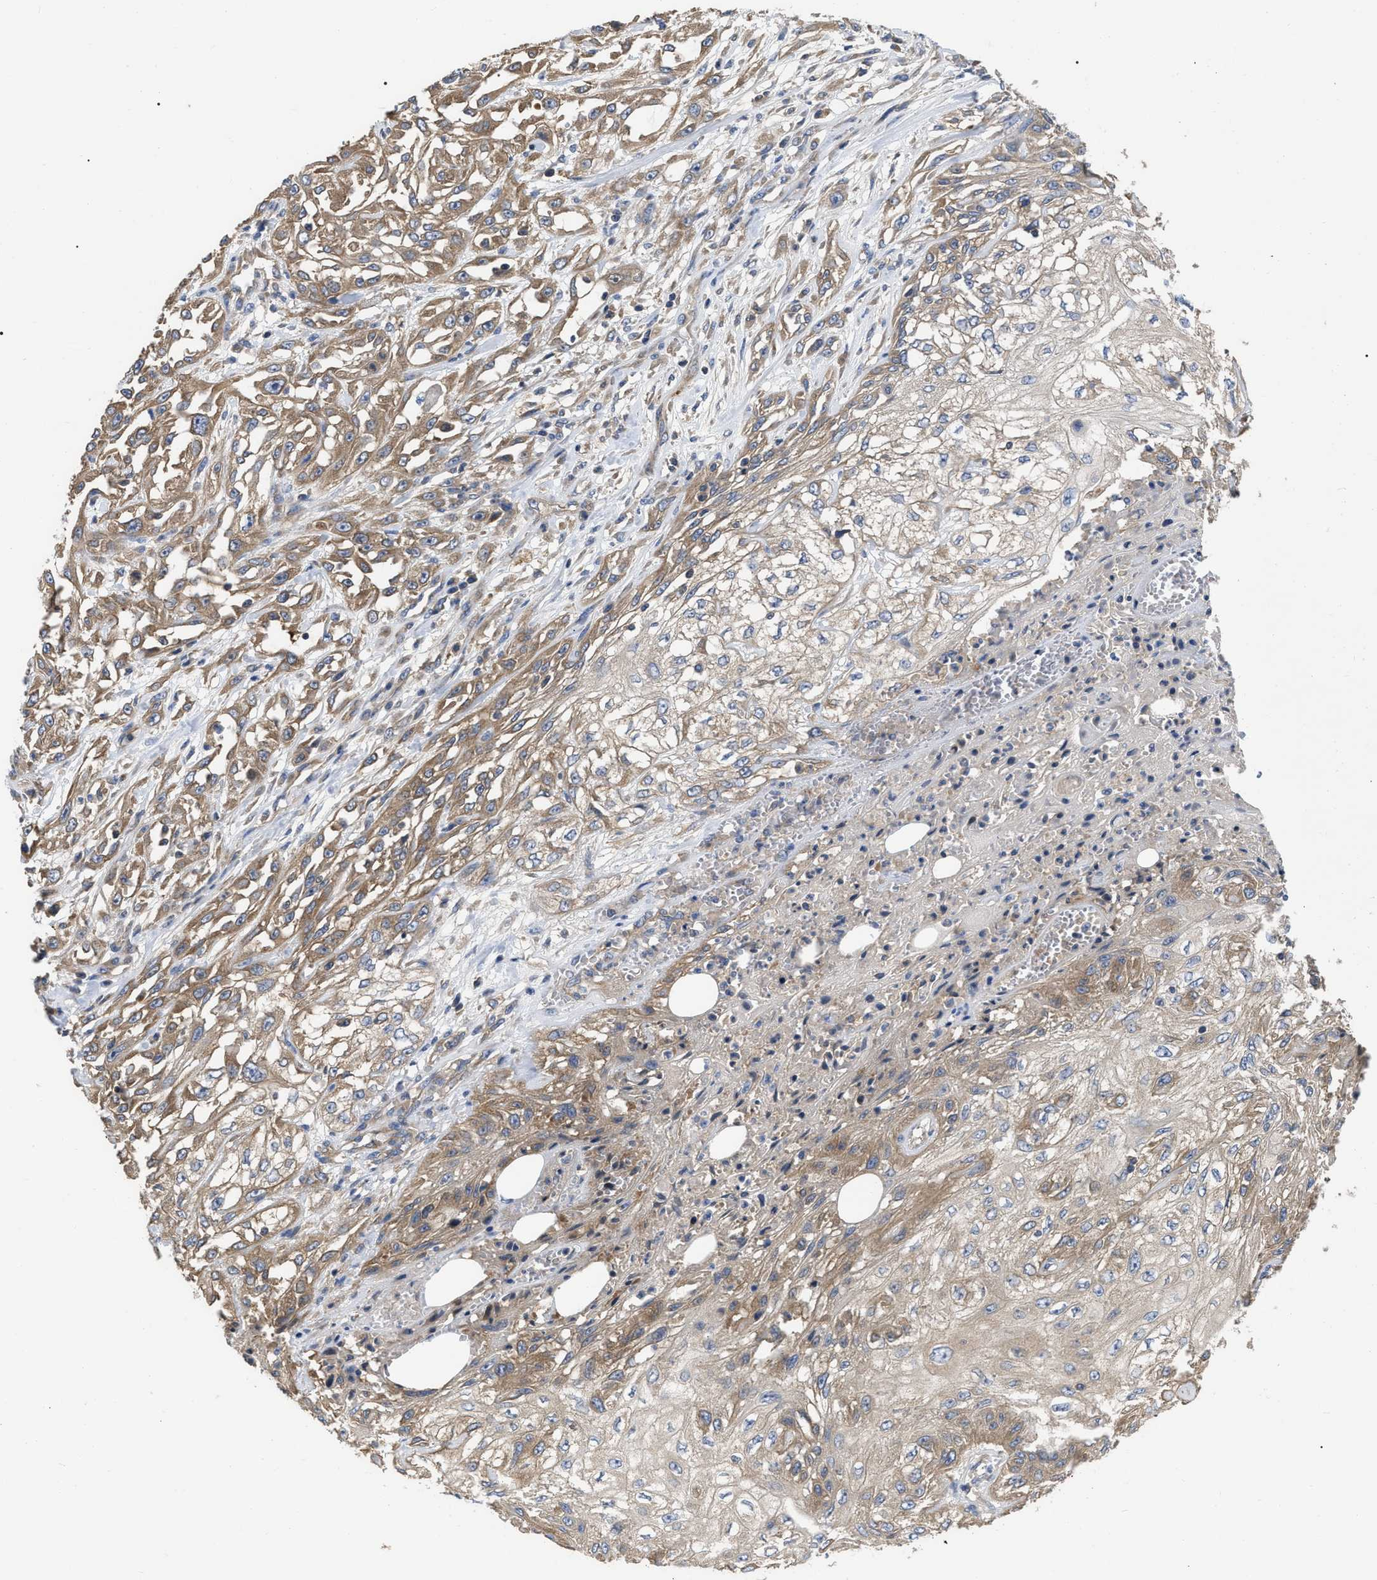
{"staining": {"intensity": "moderate", "quantity": ">75%", "location": "cytoplasmic/membranous"}, "tissue": "skin cancer", "cell_type": "Tumor cells", "image_type": "cancer", "snomed": [{"axis": "morphology", "description": "Squamous cell carcinoma, NOS"}, {"axis": "morphology", "description": "Squamous cell carcinoma, metastatic, NOS"}, {"axis": "topography", "description": "Skin"}, {"axis": "topography", "description": "Lymph node"}], "caption": "An image showing moderate cytoplasmic/membranous staining in approximately >75% of tumor cells in skin cancer (metastatic squamous cell carcinoma), as visualized by brown immunohistochemical staining.", "gene": "RAP1GDS1", "patient": {"sex": "male", "age": 75}}